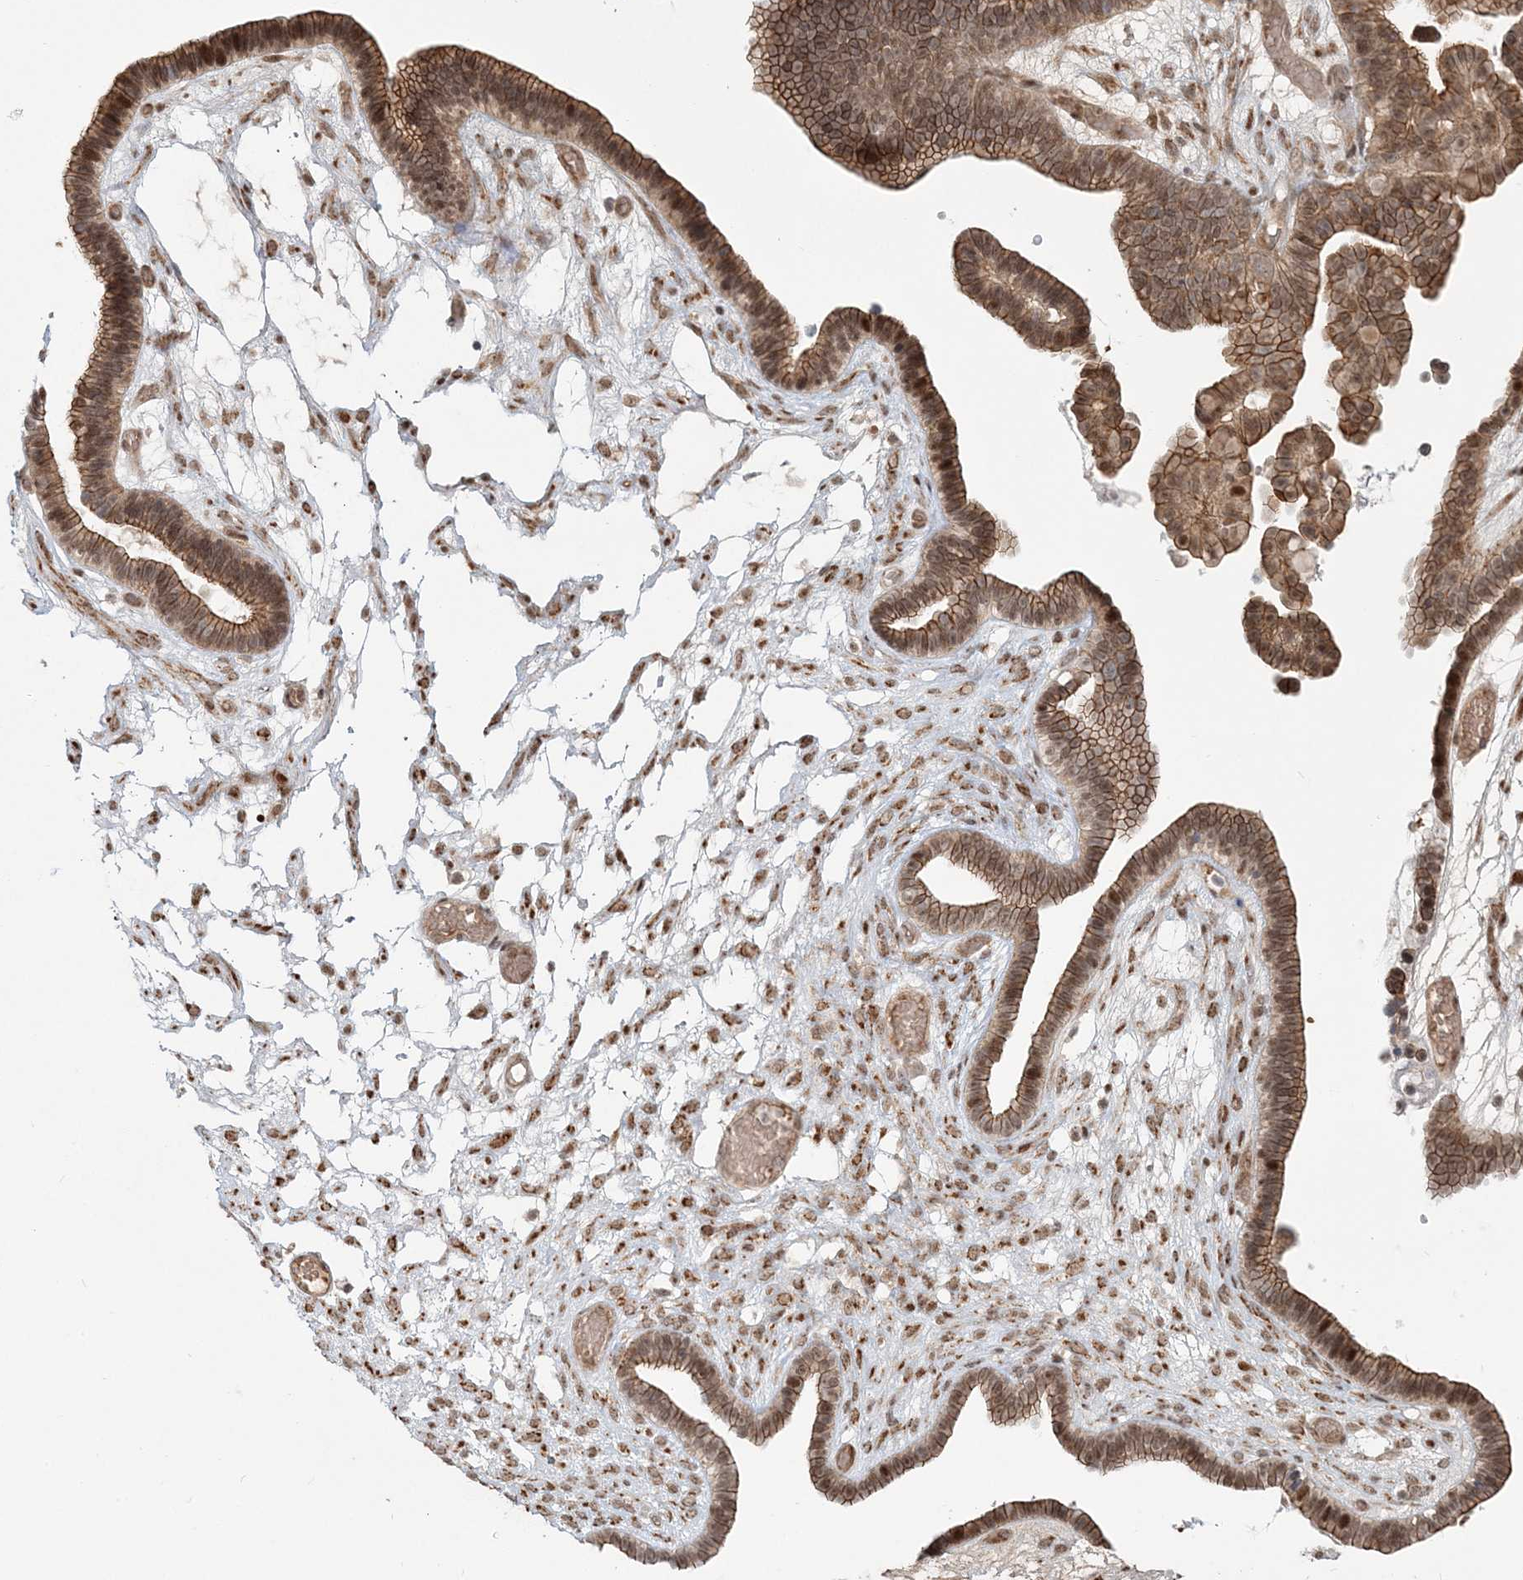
{"staining": {"intensity": "moderate", "quantity": ">75%", "location": "cytoplasmic/membranous,nuclear"}, "tissue": "ovarian cancer", "cell_type": "Tumor cells", "image_type": "cancer", "snomed": [{"axis": "morphology", "description": "Cystadenocarcinoma, serous, NOS"}, {"axis": "topography", "description": "Ovary"}], "caption": "DAB immunohistochemical staining of human ovarian cancer displays moderate cytoplasmic/membranous and nuclear protein staining in approximately >75% of tumor cells. (DAB (3,3'-diaminobenzidine) IHC, brown staining for protein, blue staining for nuclei).", "gene": "SH3PXD2A", "patient": {"sex": "female", "age": 56}}